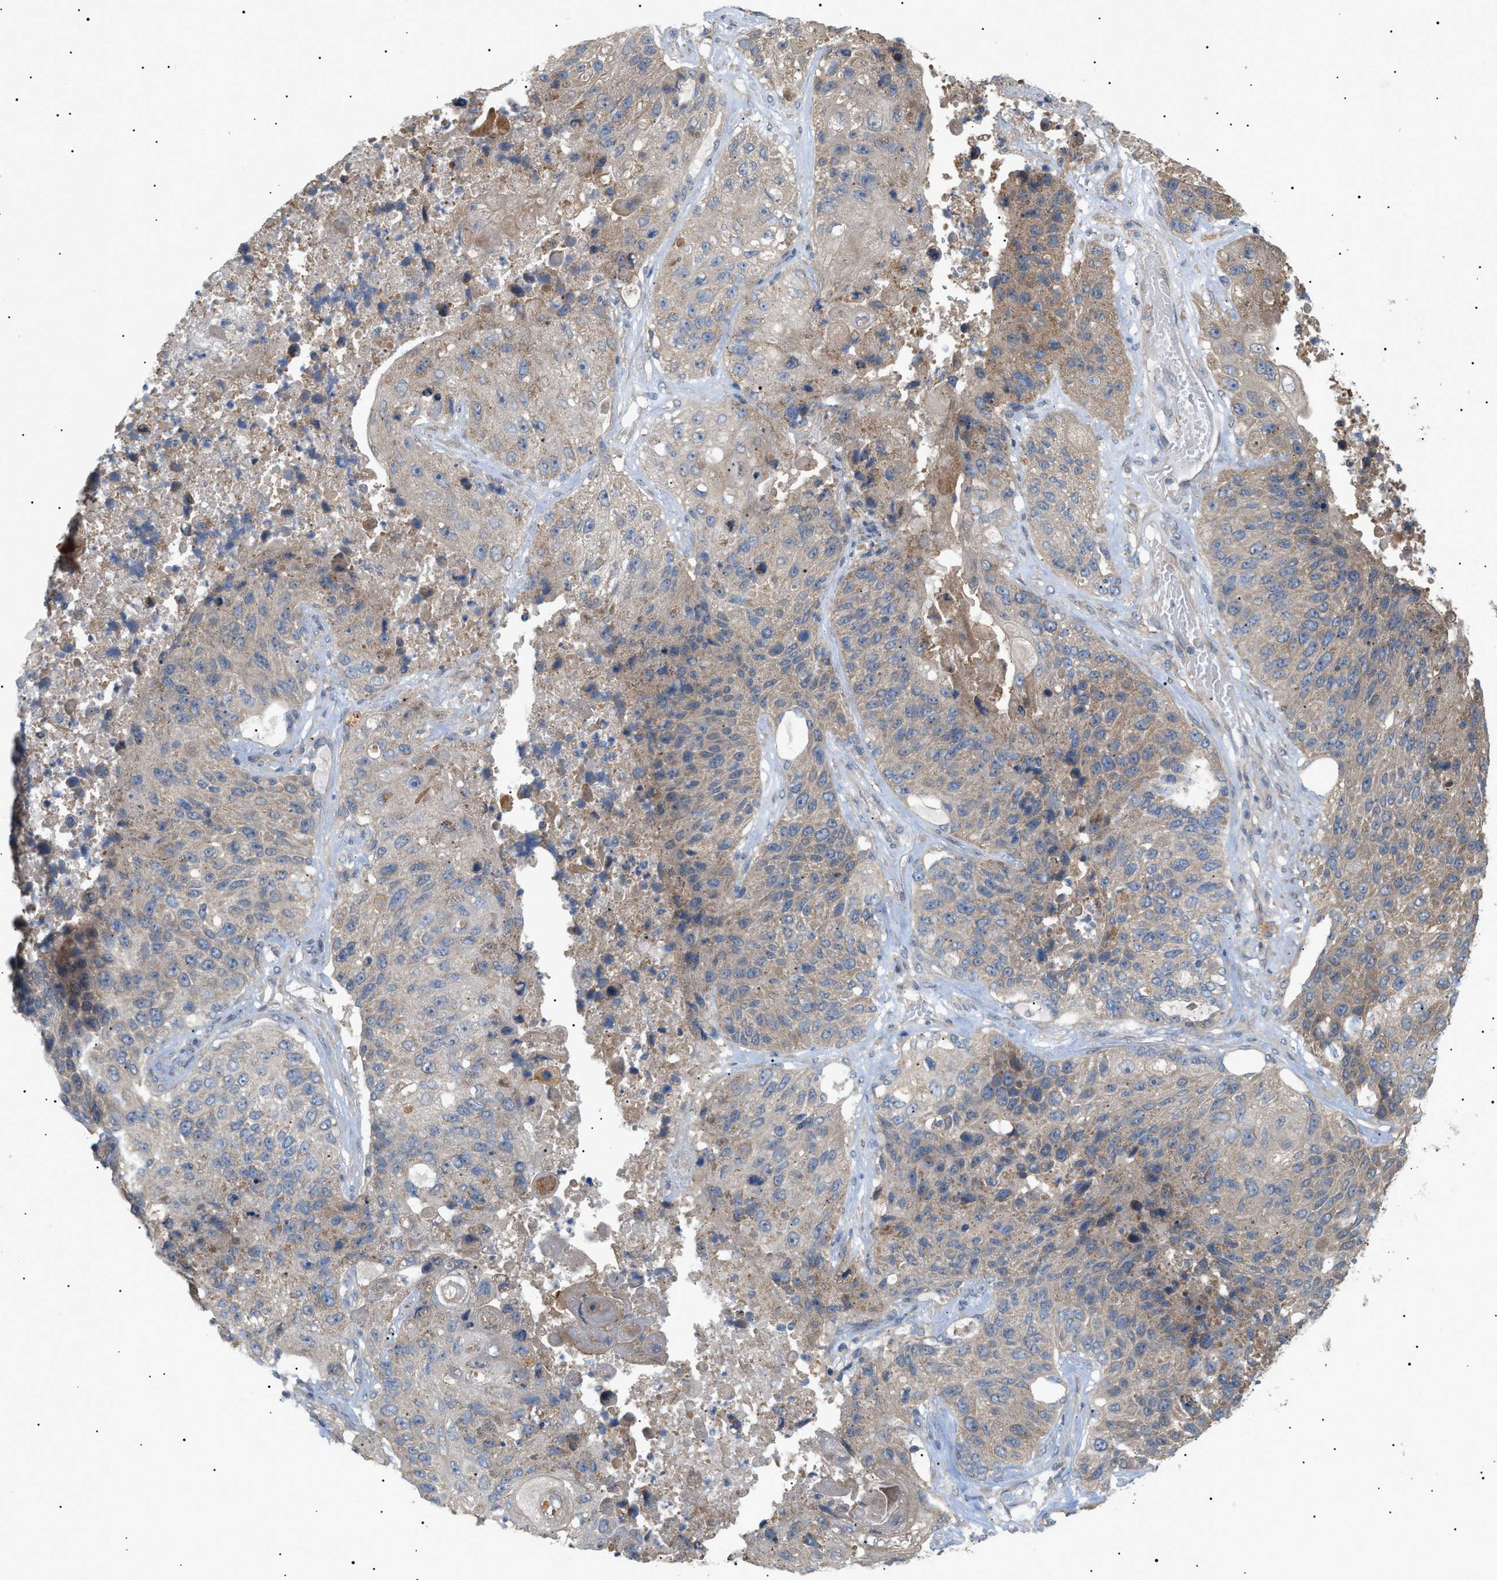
{"staining": {"intensity": "weak", "quantity": "25%-75%", "location": "cytoplasmic/membranous"}, "tissue": "lung cancer", "cell_type": "Tumor cells", "image_type": "cancer", "snomed": [{"axis": "morphology", "description": "Squamous cell carcinoma, NOS"}, {"axis": "topography", "description": "Lung"}], "caption": "A brown stain shows weak cytoplasmic/membranous staining of a protein in squamous cell carcinoma (lung) tumor cells.", "gene": "IRS2", "patient": {"sex": "male", "age": 61}}